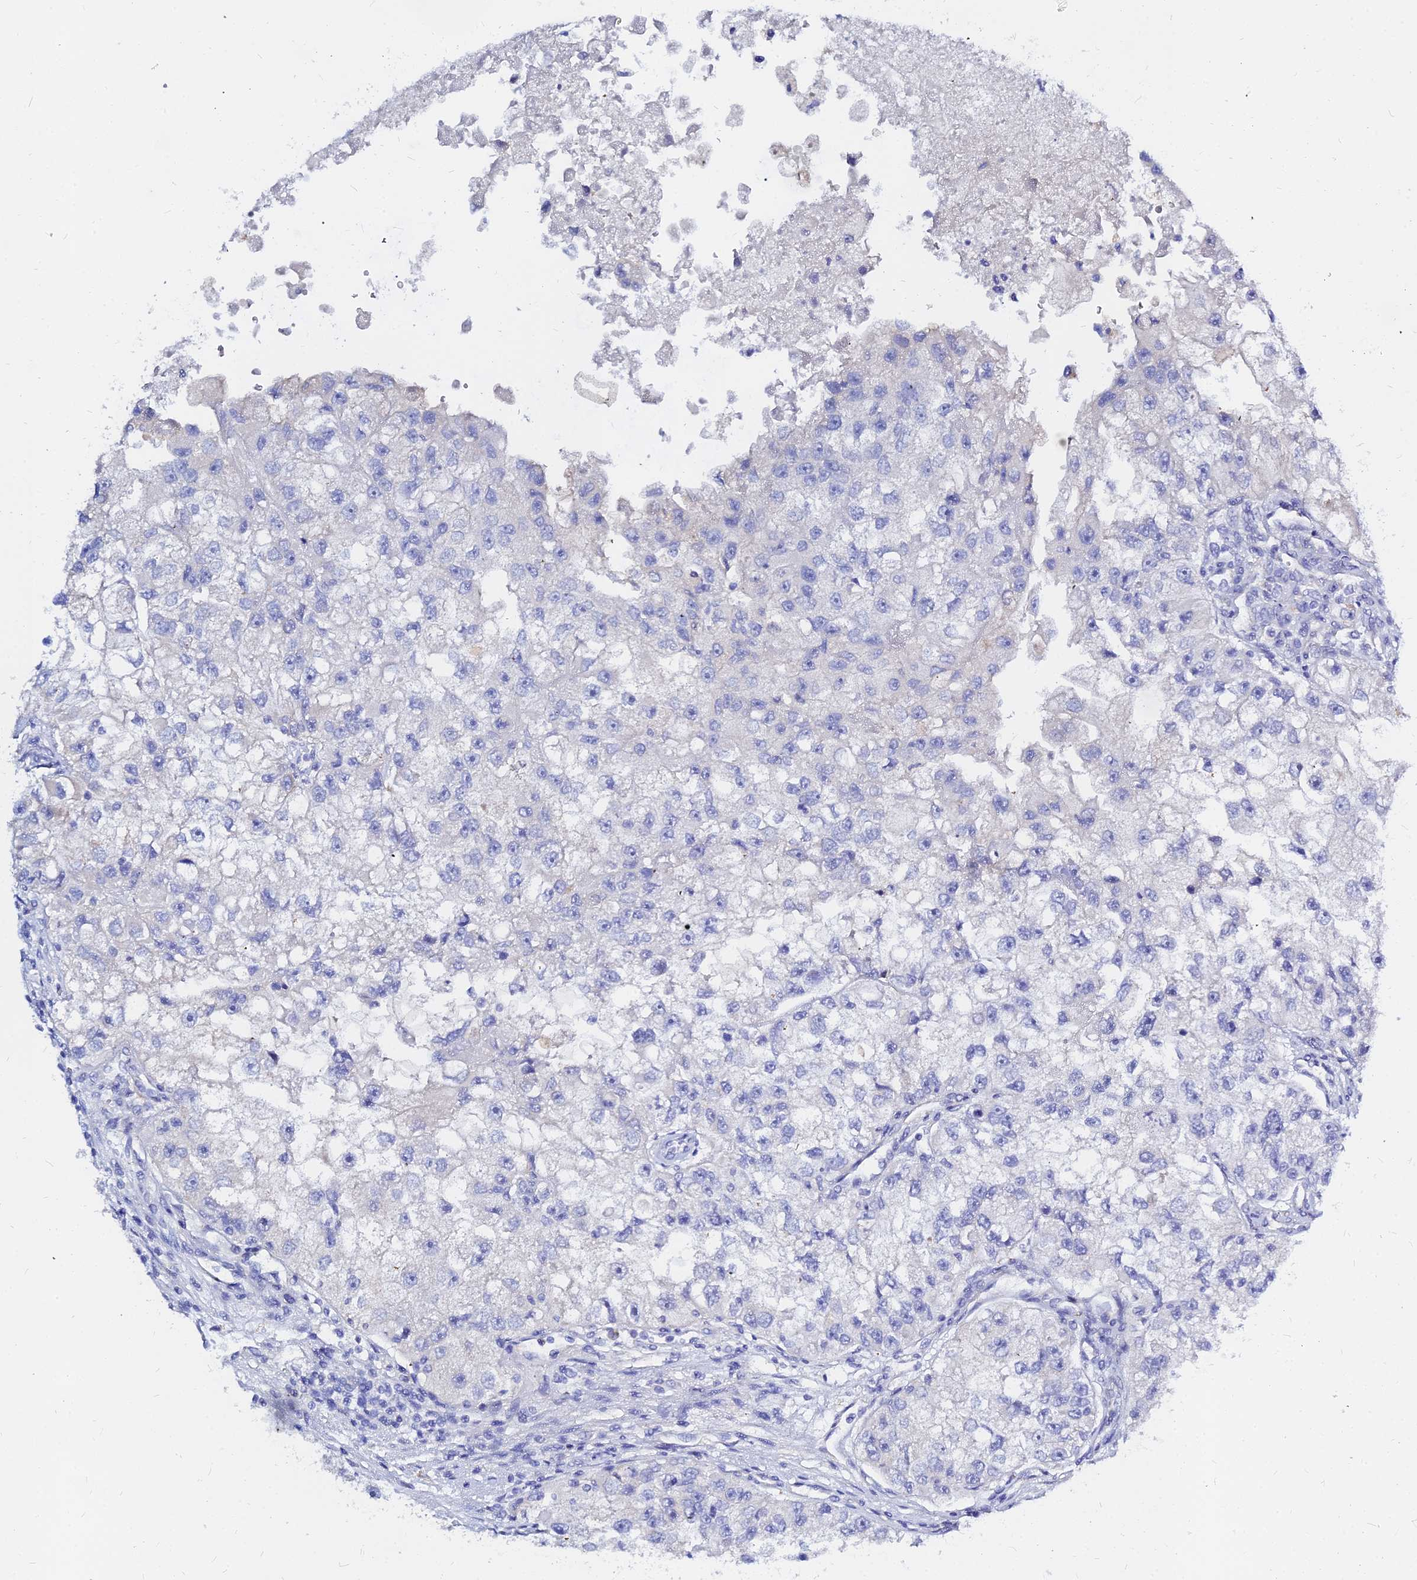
{"staining": {"intensity": "negative", "quantity": "none", "location": "none"}, "tissue": "renal cancer", "cell_type": "Tumor cells", "image_type": "cancer", "snomed": [{"axis": "morphology", "description": "Adenocarcinoma, NOS"}, {"axis": "topography", "description": "Kidney"}], "caption": "DAB (3,3'-diaminobenzidine) immunohistochemical staining of renal cancer shows no significant staining in tumor cells.", "gene": "ZNF552", "patient": {"sex": "male", "age": 63}}